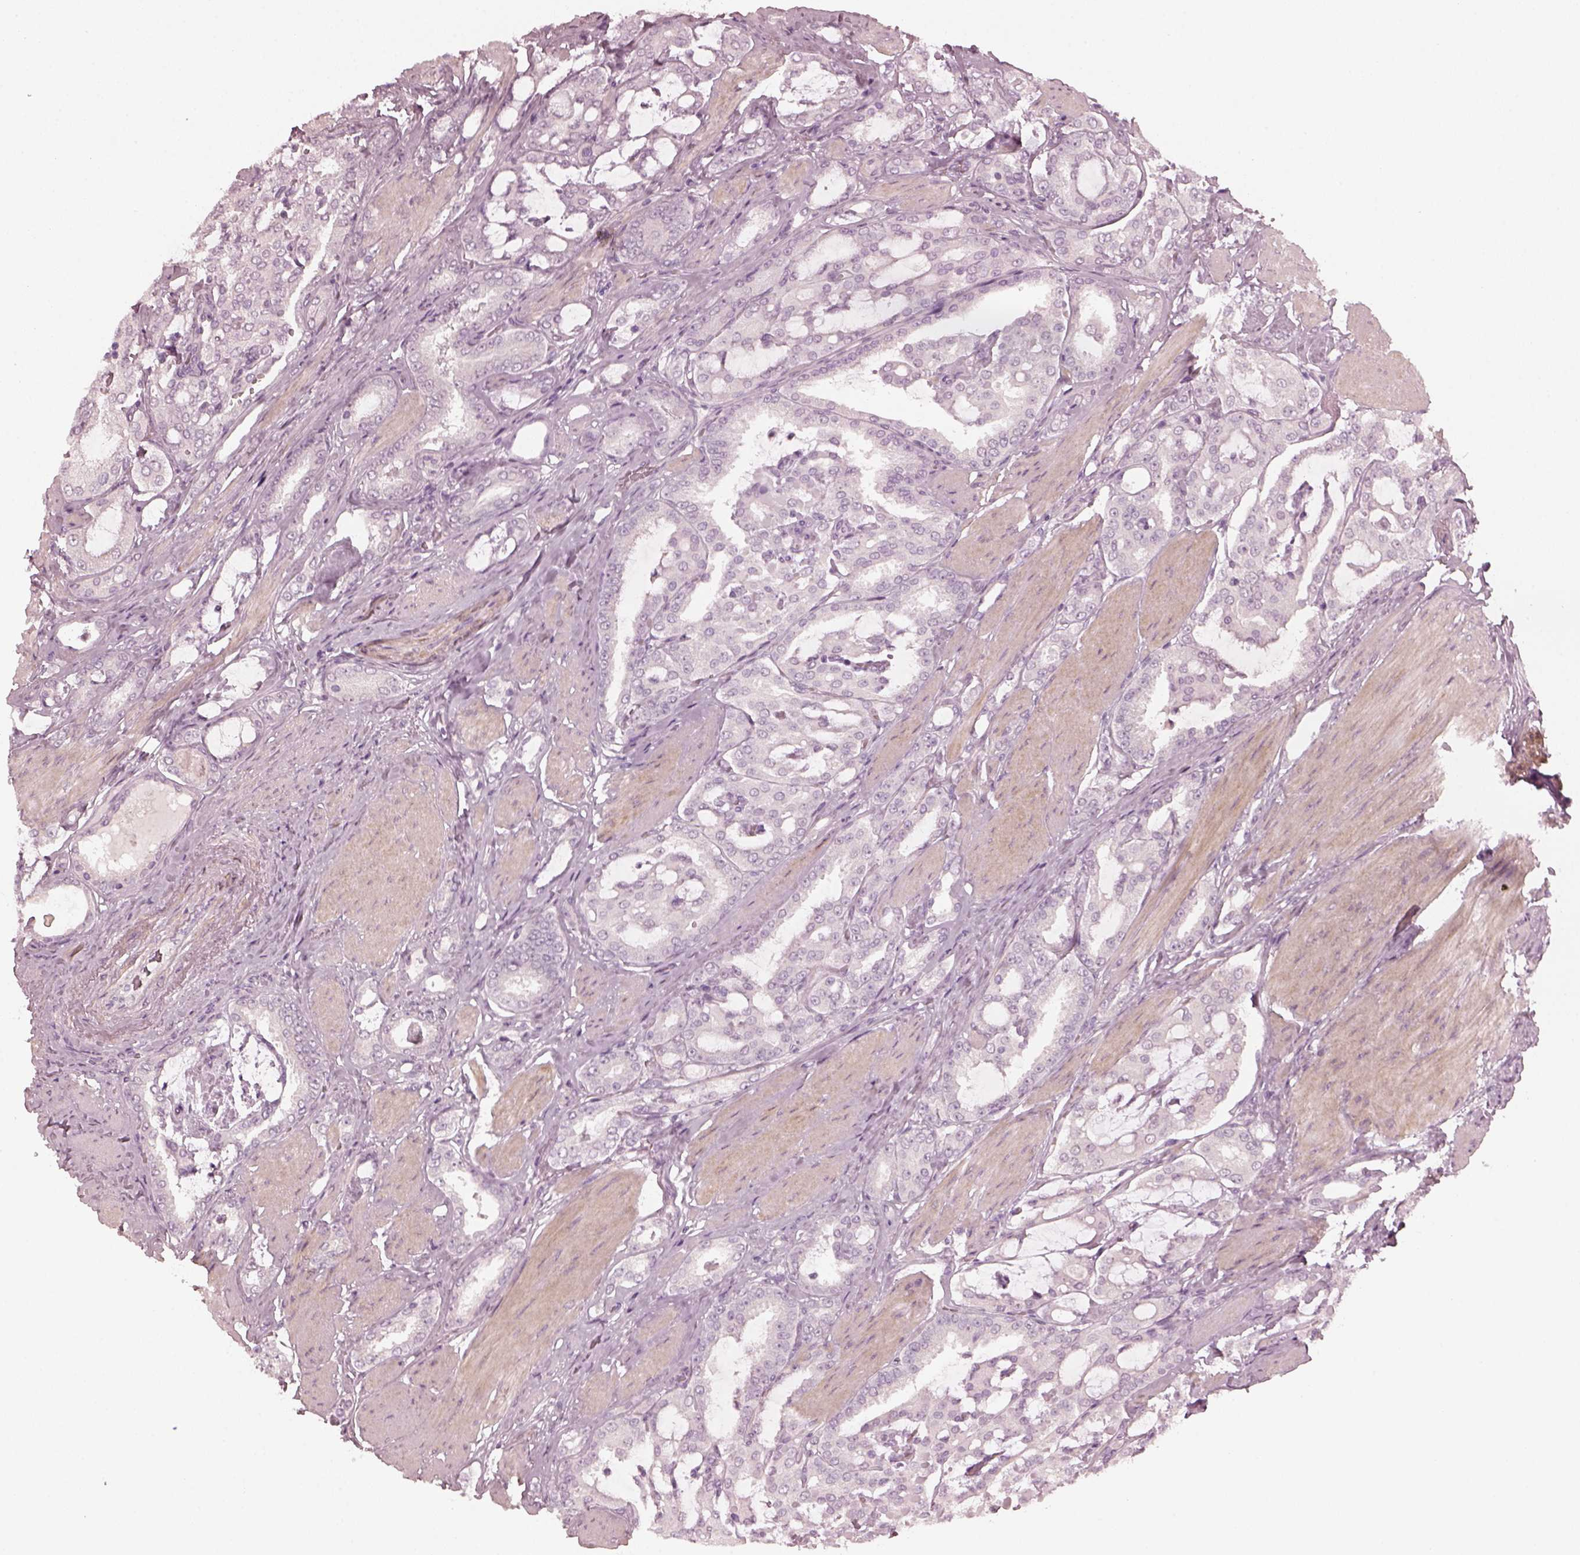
{"staining": {"intensity": "negative", "quantity": "none", "location": "none"}, "tissue": "prostate cancer", "cell_type": "Tumor cells", "image_type": "cancer", "snomed": [{"axis": "morphology", "description": "Adenocarcinoma, High grade"}, {"axis": "topography", "description": "Prostate"}], "caption": "IHC of prostate high-grade adenocarcinoma shows no staining in tumor cells.", "gene": "CCDC170", "patient": {"sex": "male", "age": 63}}